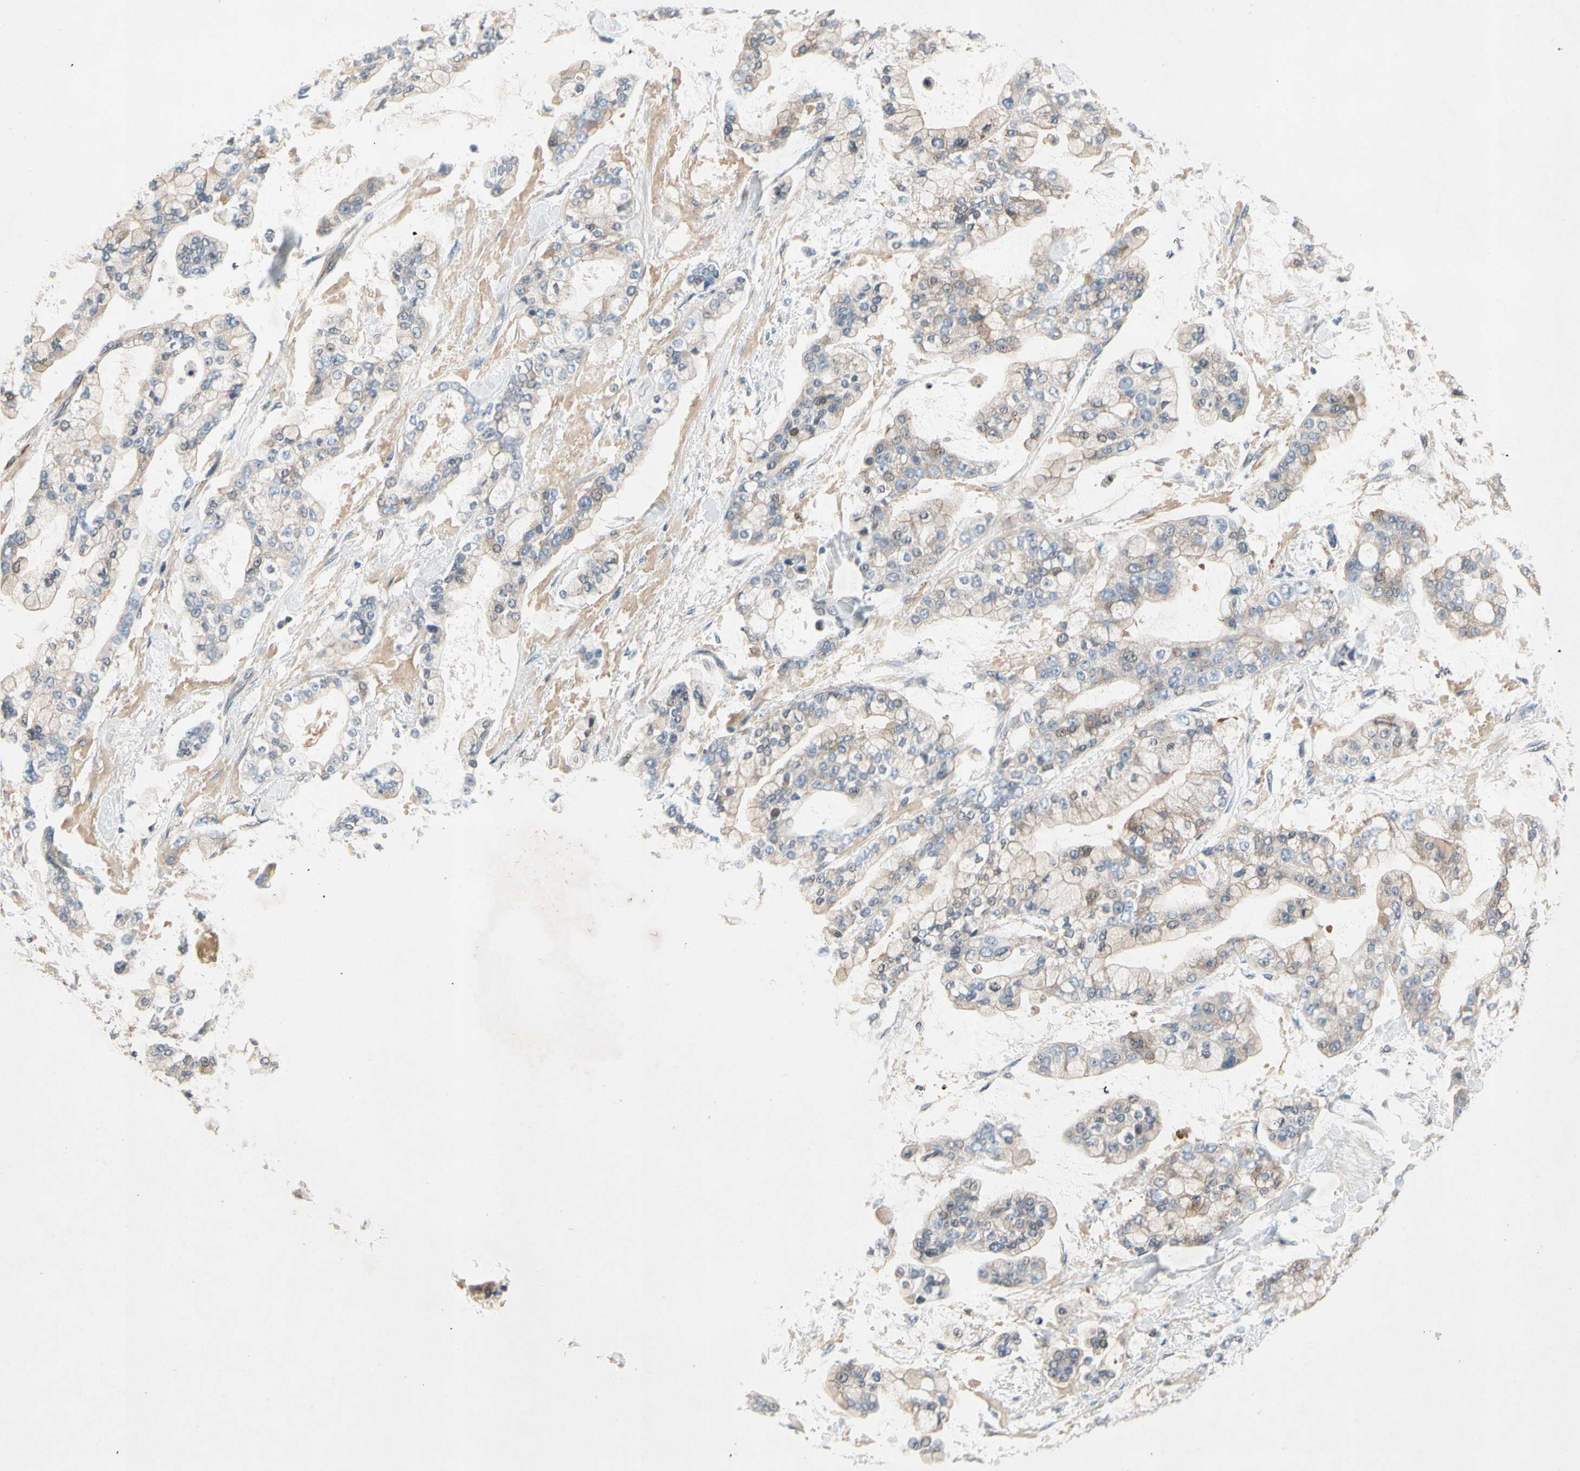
{"staining": {"intensity": "weak", "quantity": "25%-75%", "location": "cytoplasmic/membranous"}, "tissue": "stomach cancer", "cell_type": "Tumor cells", "image_type": "cancer", "snomed": [{"axis": "morphology", "description": "Normal tissue, NOS"}, {"axis": "morphology", "description": "Adenocarcinoma, NOS"}, {"axis": "topography", "description": "Stomach, upper"}, {"axis": "topography", "description": "Stomach"}], "caption": "IHC (DAB (3,3'-diaminobenzidine)) staining of adenocarcinoma (stomach) displays weak cytoplasmic/membranous protein expression in approximately 25%-75% of tumor cells.", "gene": "NDFIP2", "patient": {"sex": "male", "age": 76}}